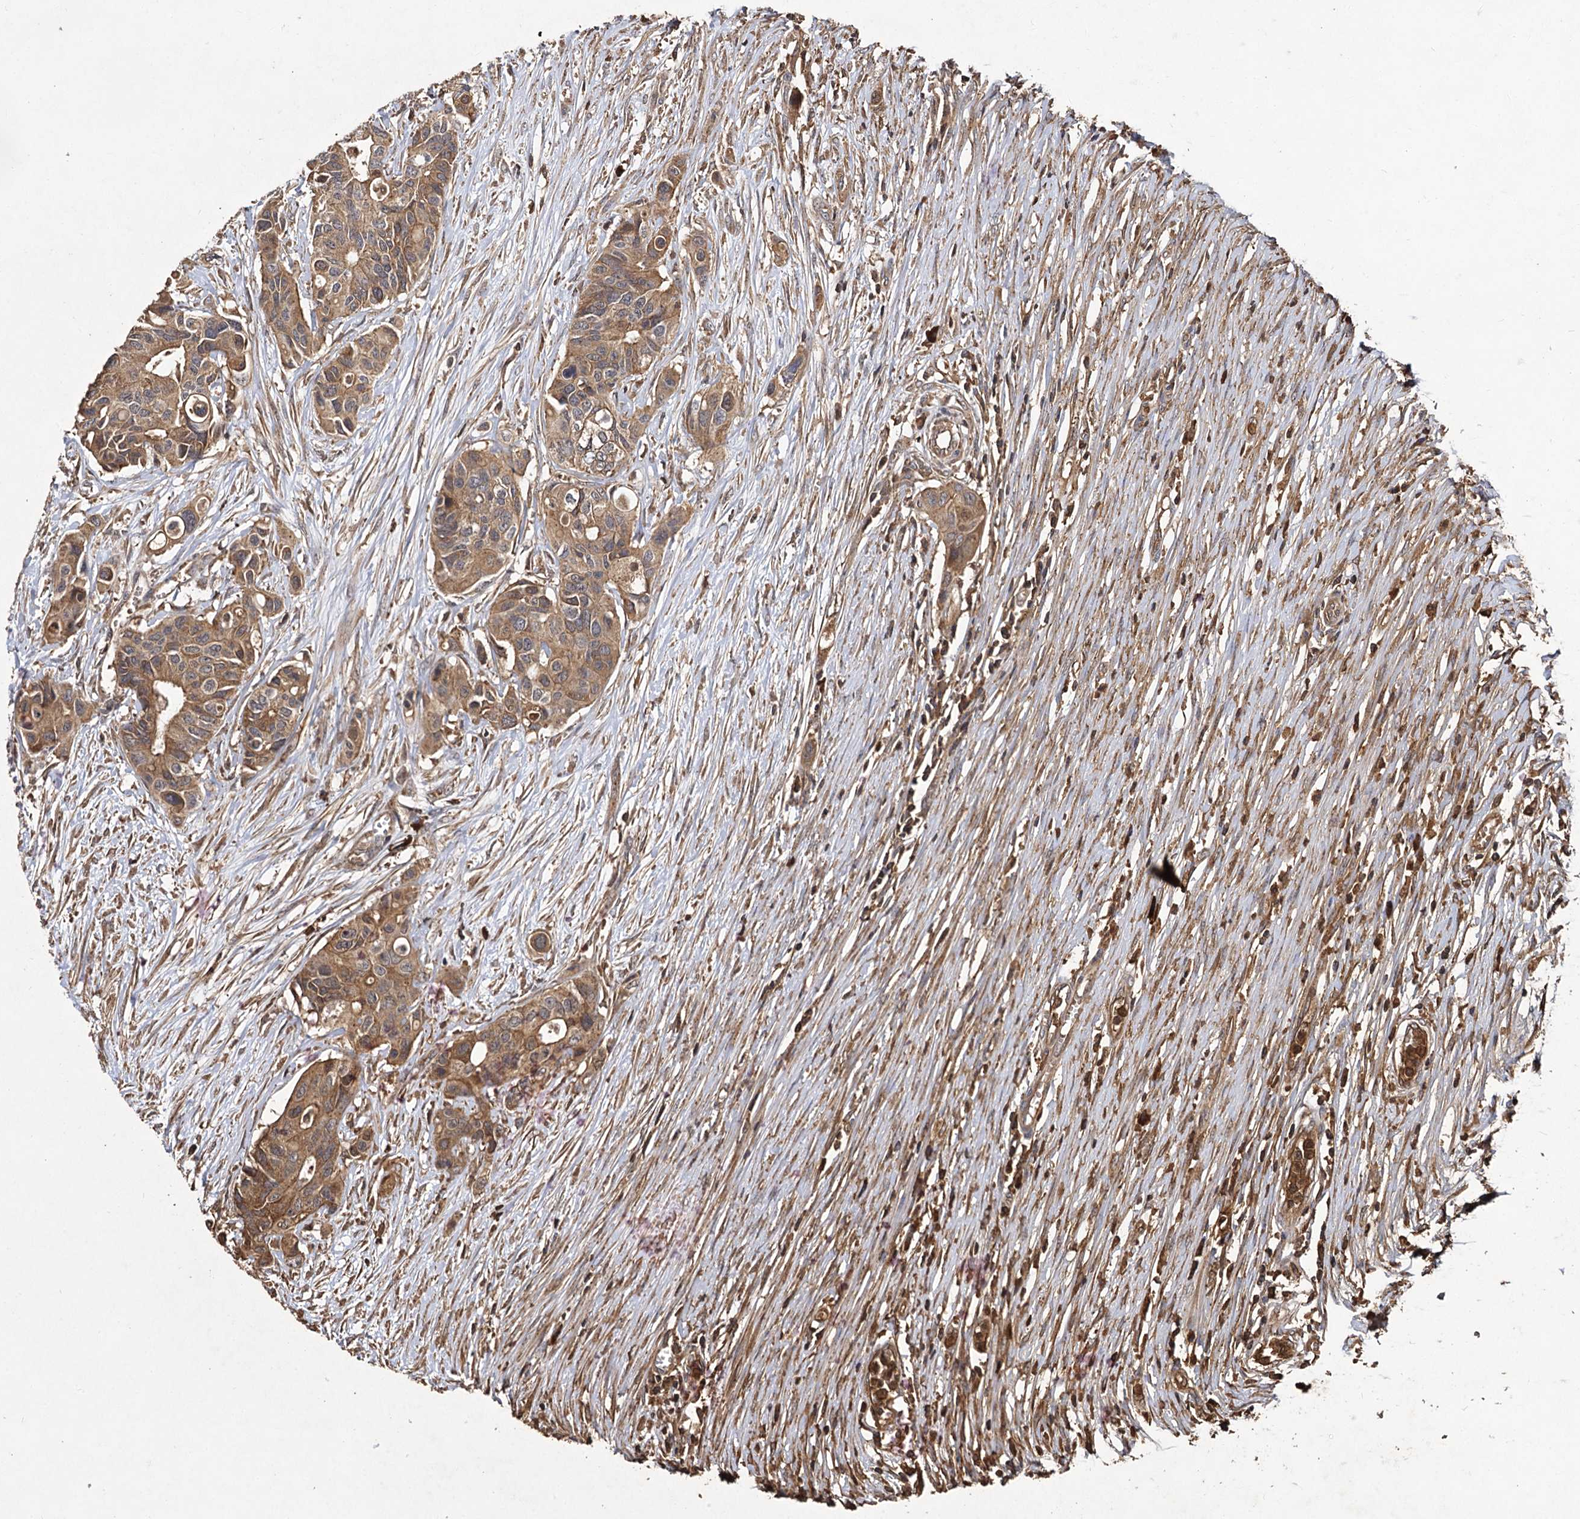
{"staining": {"intensity": "moderate", "quantity": ">75%", "location": "cytoplasmic/membranous"}, "tissue": "colorectal cancer", "cell_type": "Tumor cells", "image_type": "cancer", "snomed": [{"axis": "morphology", "description": "Adenocarcinoma, NOS"}, {"axis": "topography", "description": "Colon"}], "caption": "Human colorectal cancer stained with a protein marker demonstrates moderate staining in tumor cells.", "gene": "GCLC", "patient": {"sex": "male", "age": 77}}